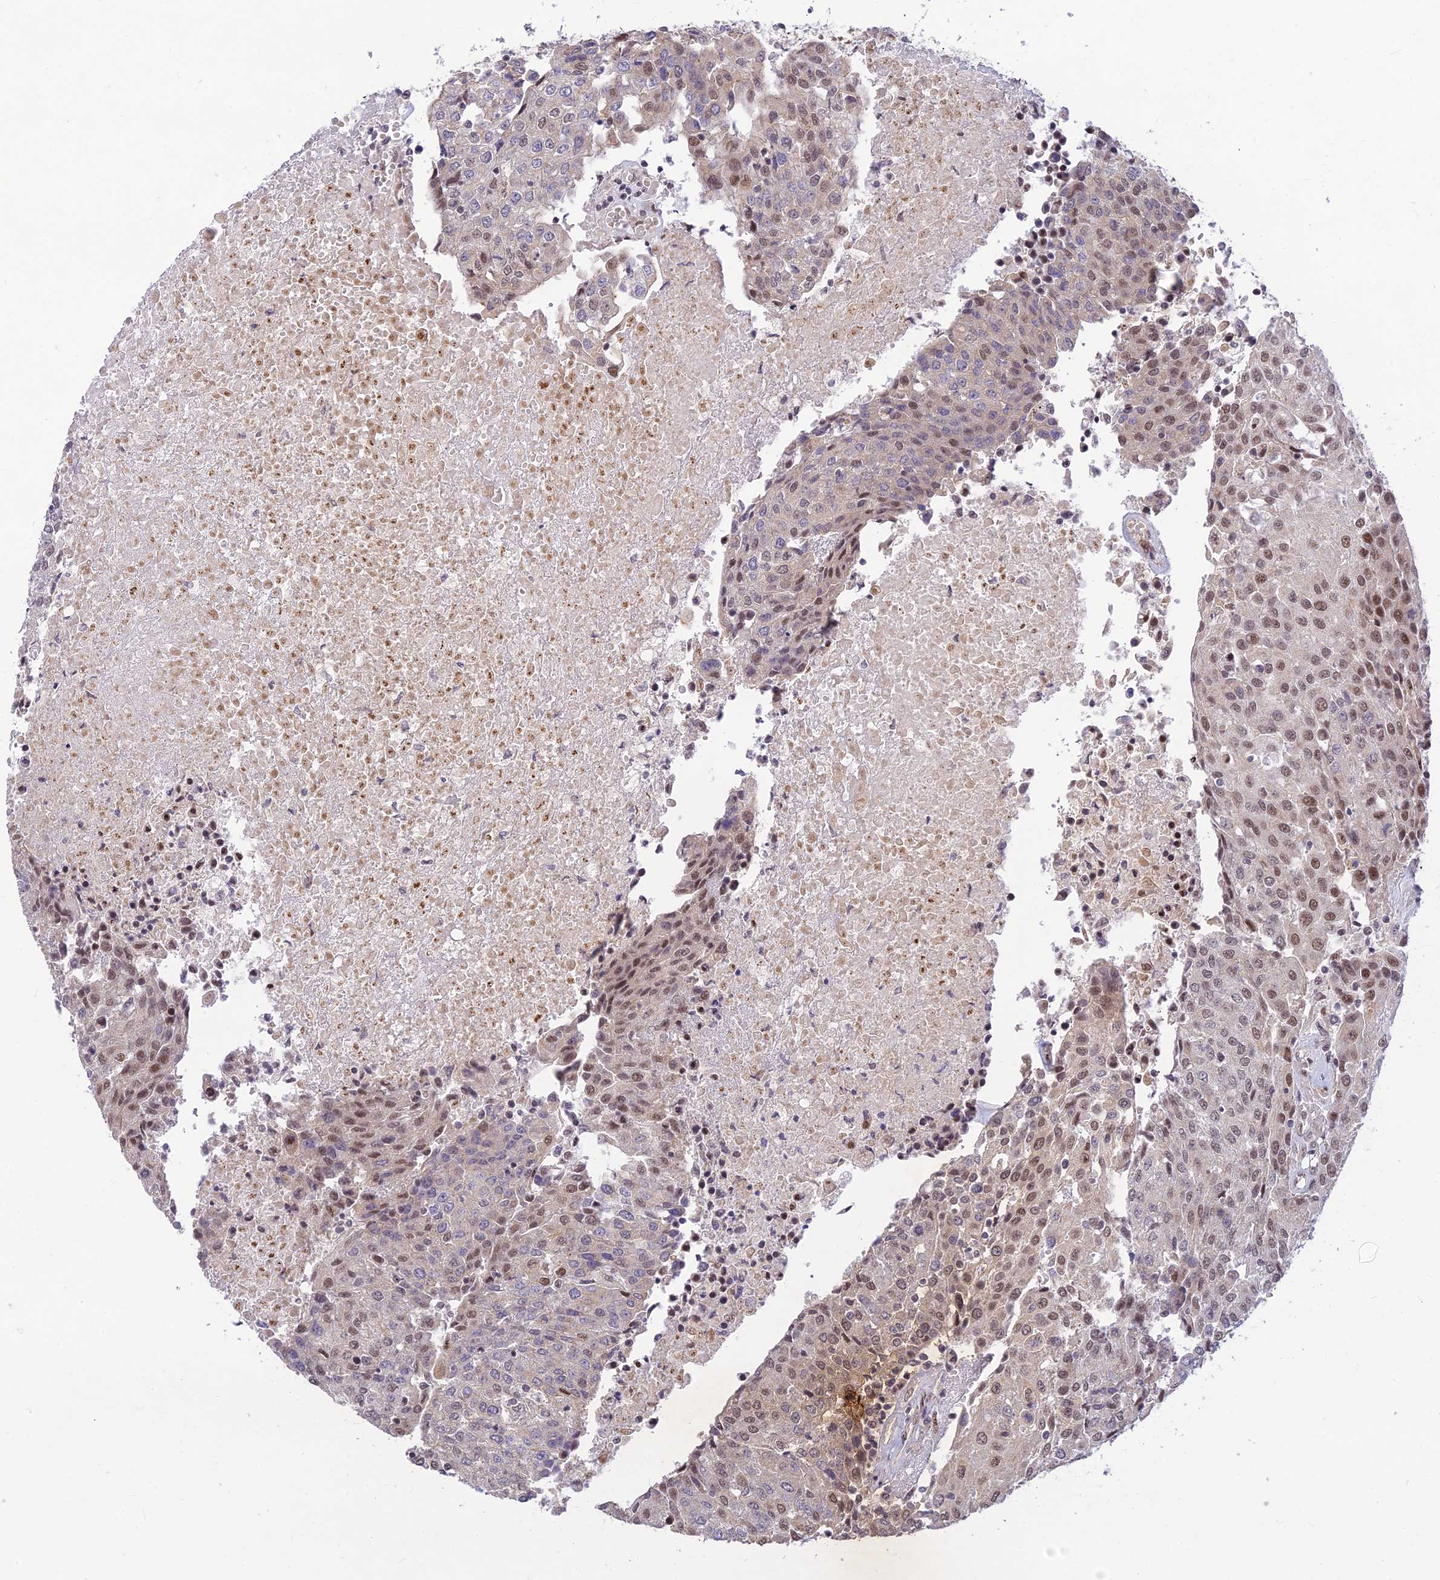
{"staining": {"intensity": "moderate", "quantity": ">75%", "location": "nuclear"}, "tissue": "urothelial cancer", "cell_type": "Tumor cells", "image_type": "cancer", "snomed": [{"axis": "morphology", "description": "Urothelial carcinoma, High grade"}, {"axis": "topography", "description": "Urinary bladder"}], "caption": "Urothelial cancer stained with a protein marker demonstrates moderate staining in tumor cells.", "gene": "MICOS13", "patient": {"sex": "female", "age": 85}}